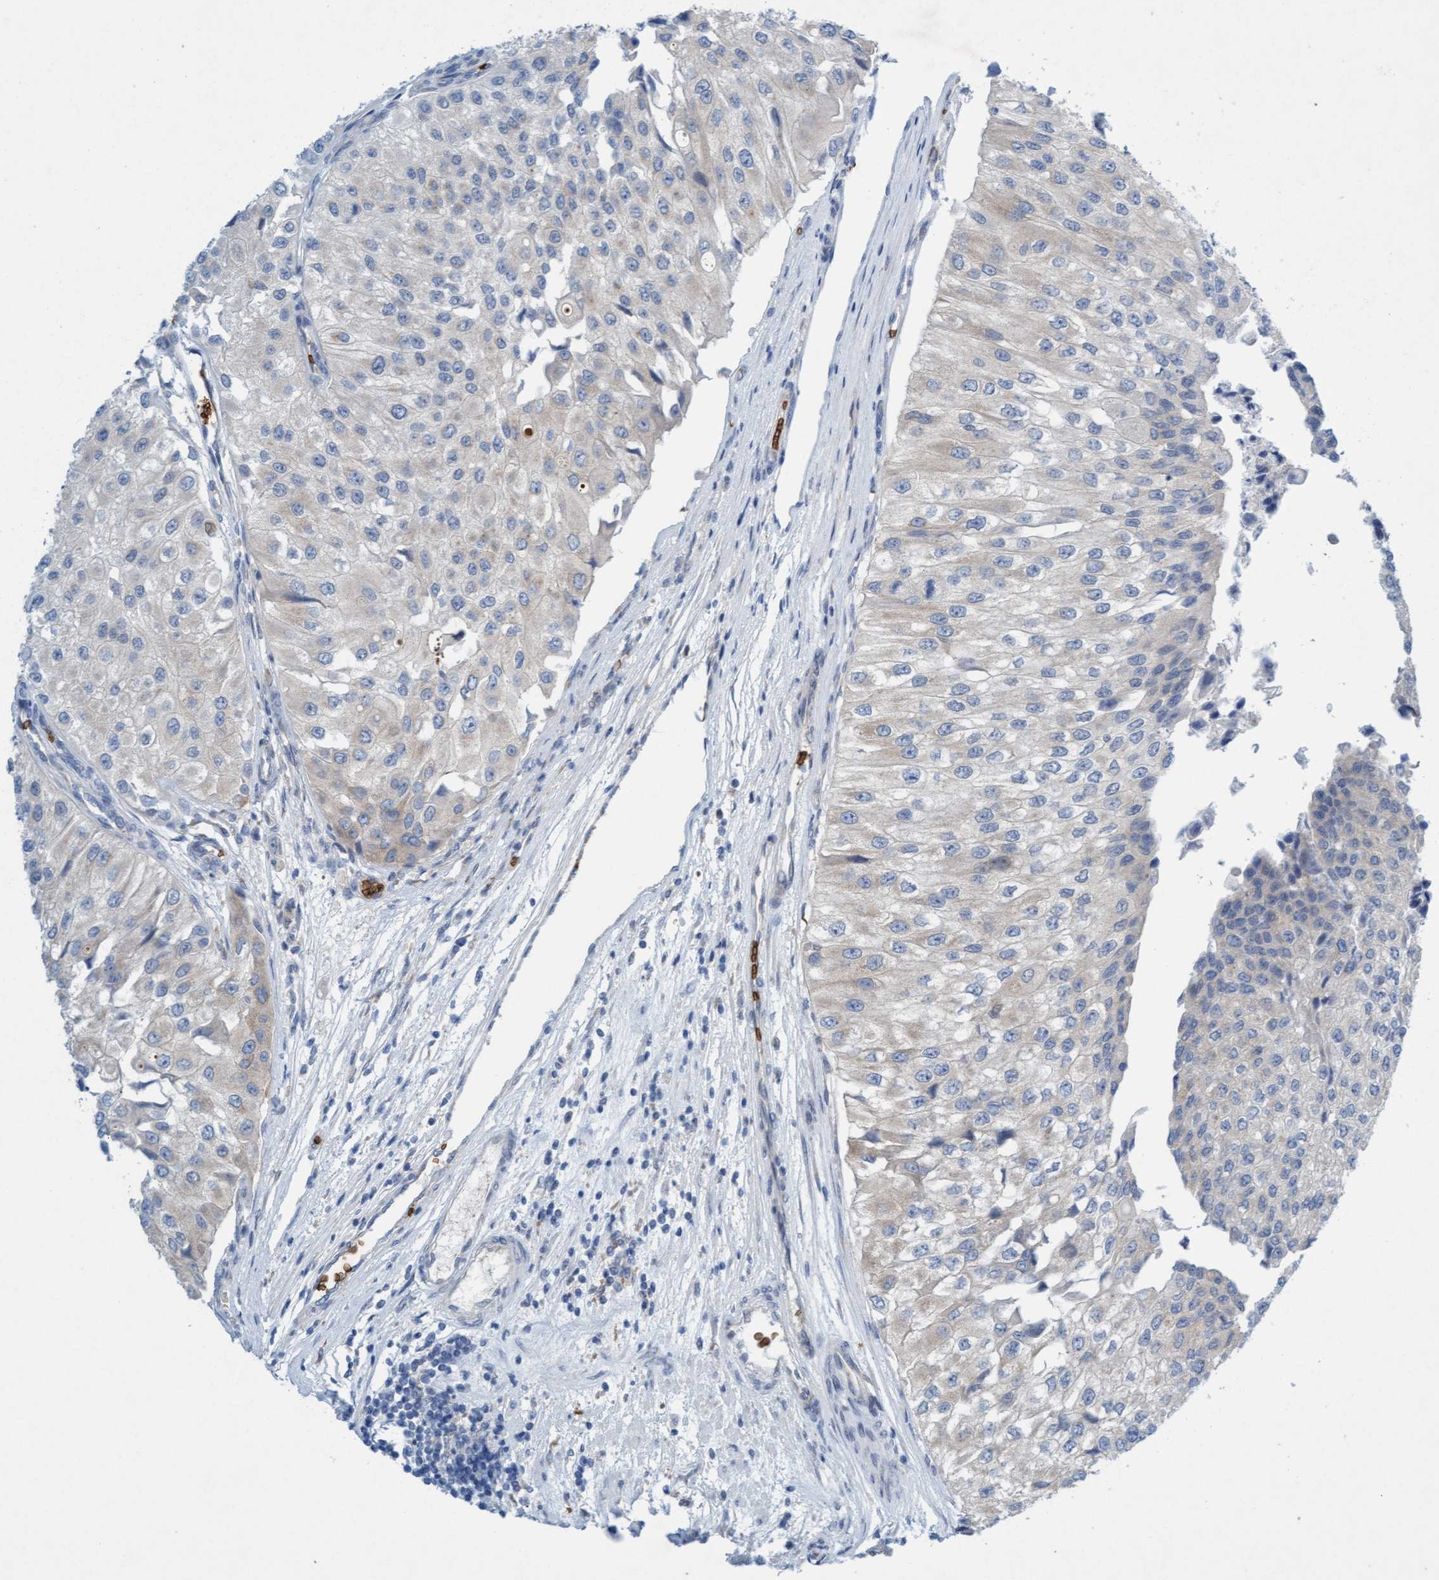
{"staining": {"intensity": "negative", "quantity": "none", "location": "none"}, "tissue": "urothelial cancer", "cell_type": "Tumor cells", "image_type": "cancer", "snomed": [{"axis": "morphology", "description": "Urothelial carcinoma, High grade"}, {"axis": "topography", "description": "Kidney"}, {"axis": "topography", "description": "Urinary bladder"}], "caption": "Tumor cells show no significant expression in urothelial cancer.", "gene": "SPEM2", "patient": {"sex": "male", "age": 77}}